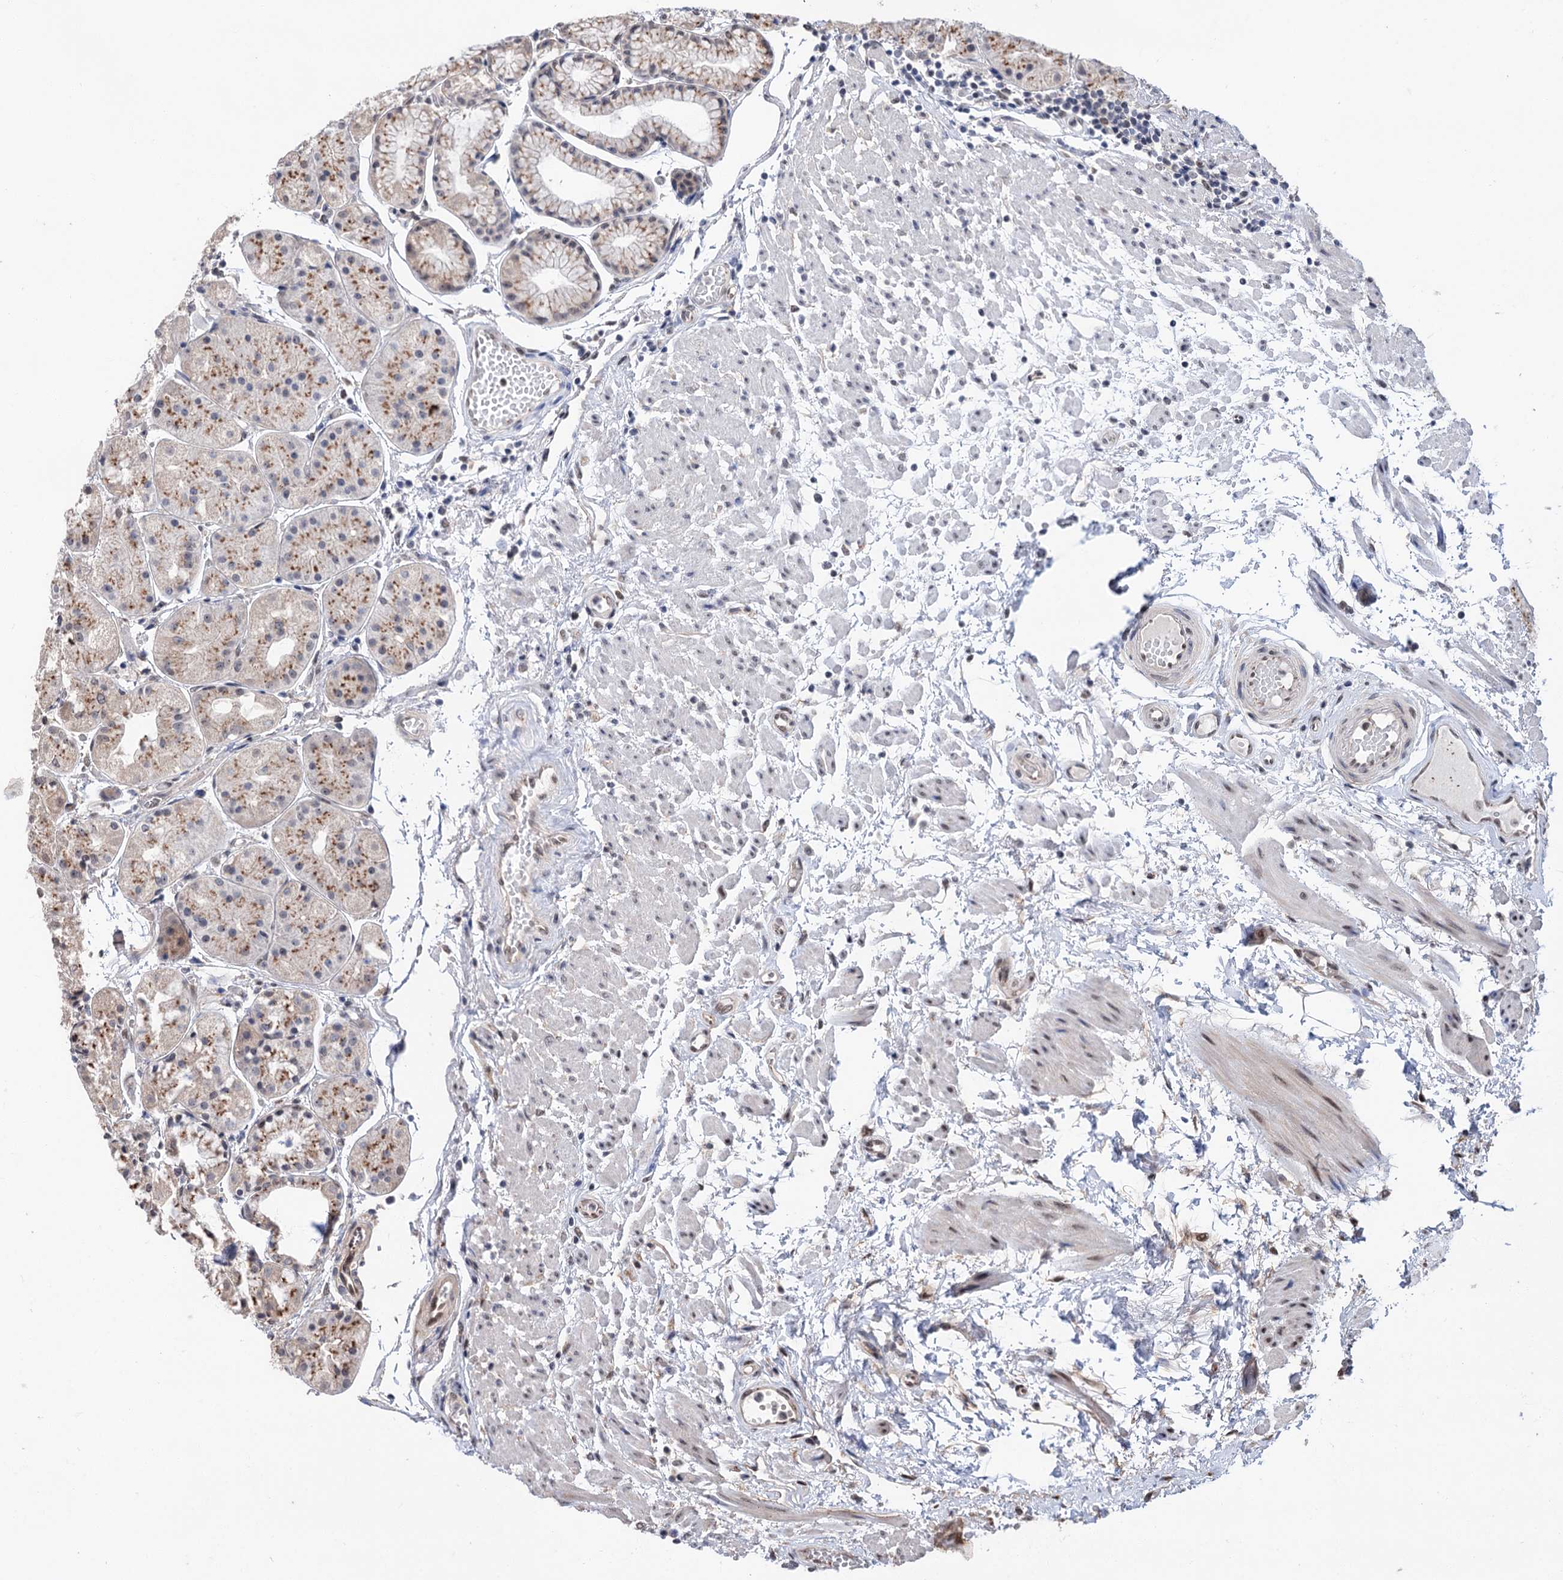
{"staining": {"intensity": "moderate", "quantity": "25%-75%", "location": "cytoplasmic/membranous,nuclear"}, "tissue": "stomach", "cell_type": "Glandular cells", "image_type": "normal", "snomed": [{"axis": "morphology", "description": "Normal tissue, NOS"}, {"axis": "topography", "description": "Stomach, upper"}], "caption": "Glandular cells reveal medium levels of moderate cytoplasmic/membranous,nuclear staining in approximately 25%-75% of cells in normal stomach. Using DAB (brown) and hematoxylin (blue) stains, captured at high magnification using brightfield microscopy.", "gene": "MAML1", "patient": {"sex": "male", "age": 72}}